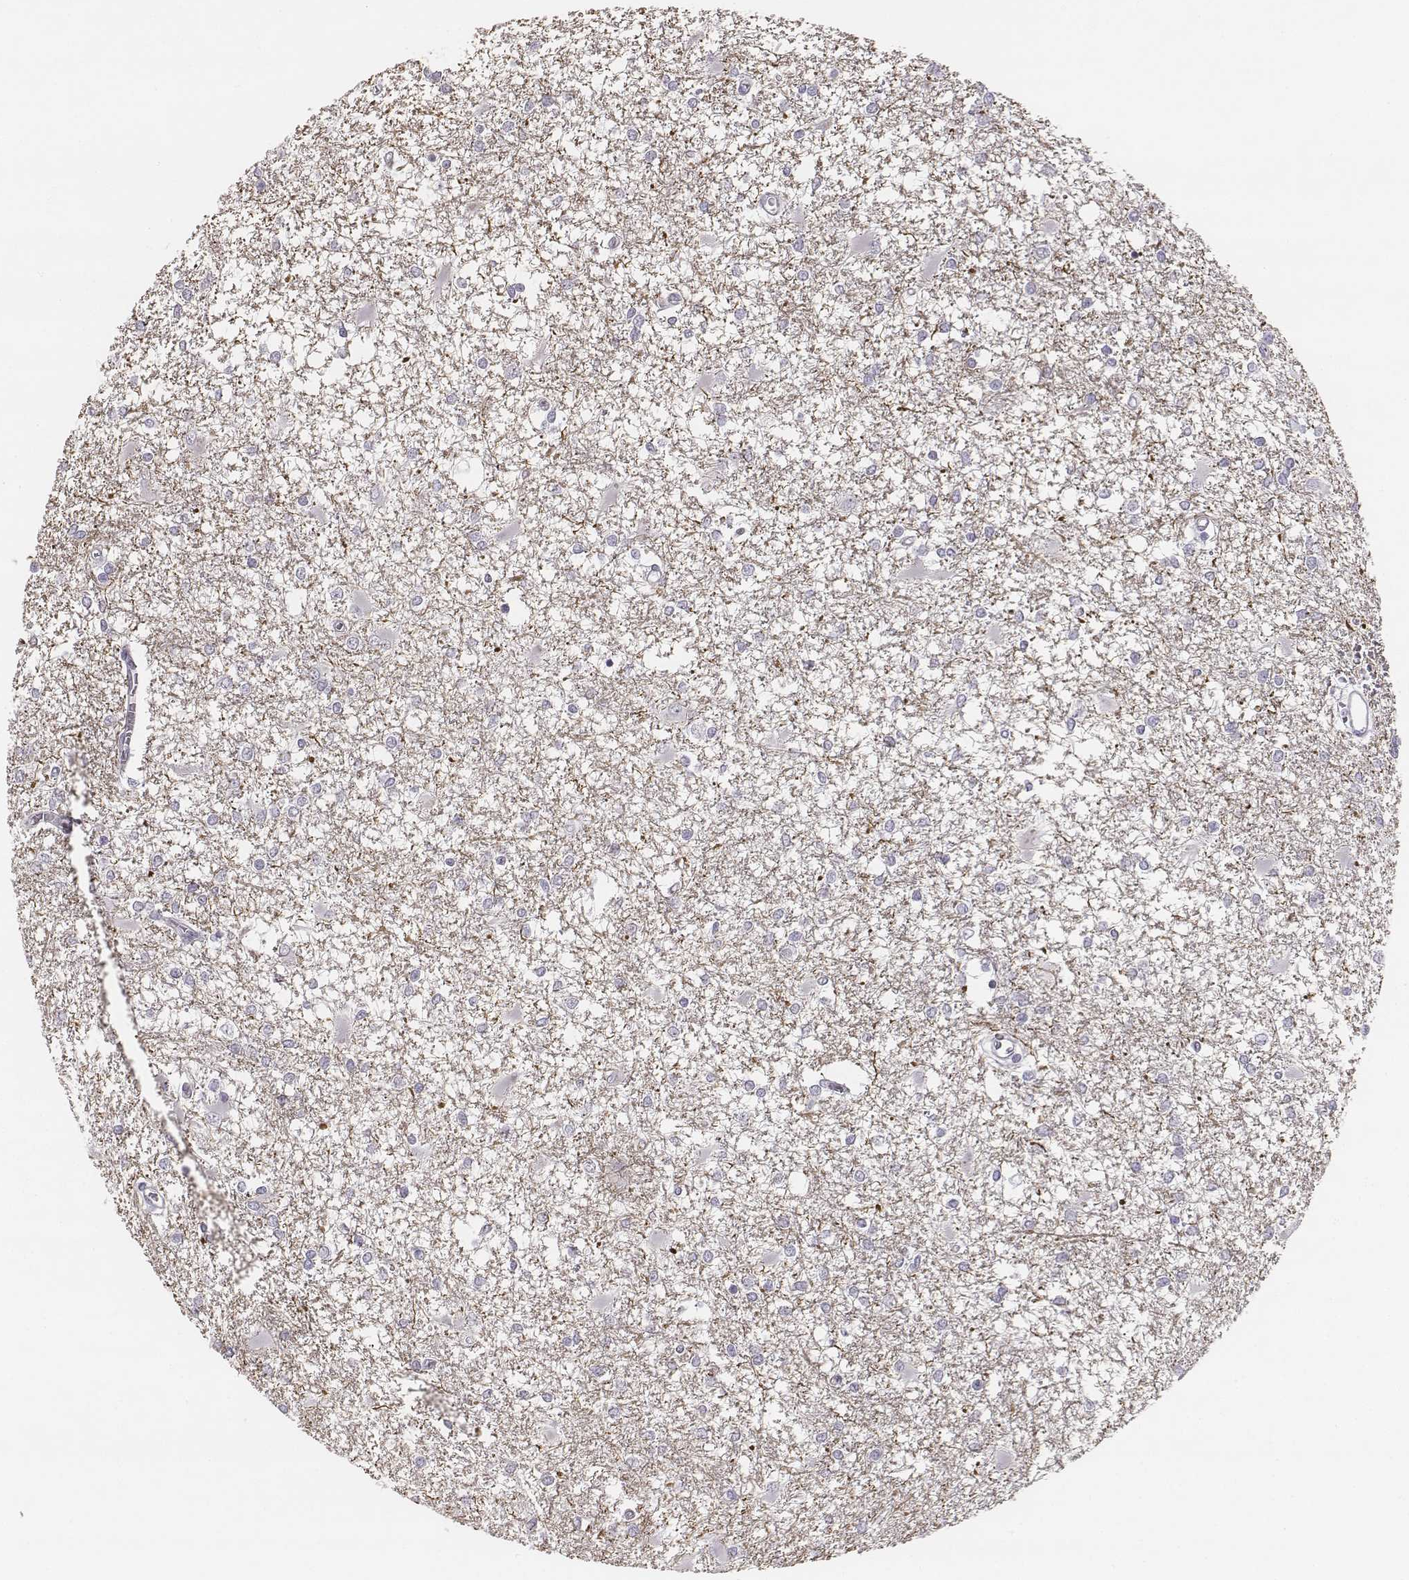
{"staining": {"intensity": "negative", "quantity": "none", "location": "none"}, "tissue": "glioma", "cell_type": "Tumor cells", "image_type": "cancer", "snomed": [{"axis": "morphology", "description": "Glioma, malignant, High grade"}, {"axis": "topography", "description": "Cerebral cortex"}], "caption": "There is no significant positivity in tumor cells of malignant glioma (high-grade).", "gene": "KCNJ12", "patient": {"sex": "male", "age": 79}}